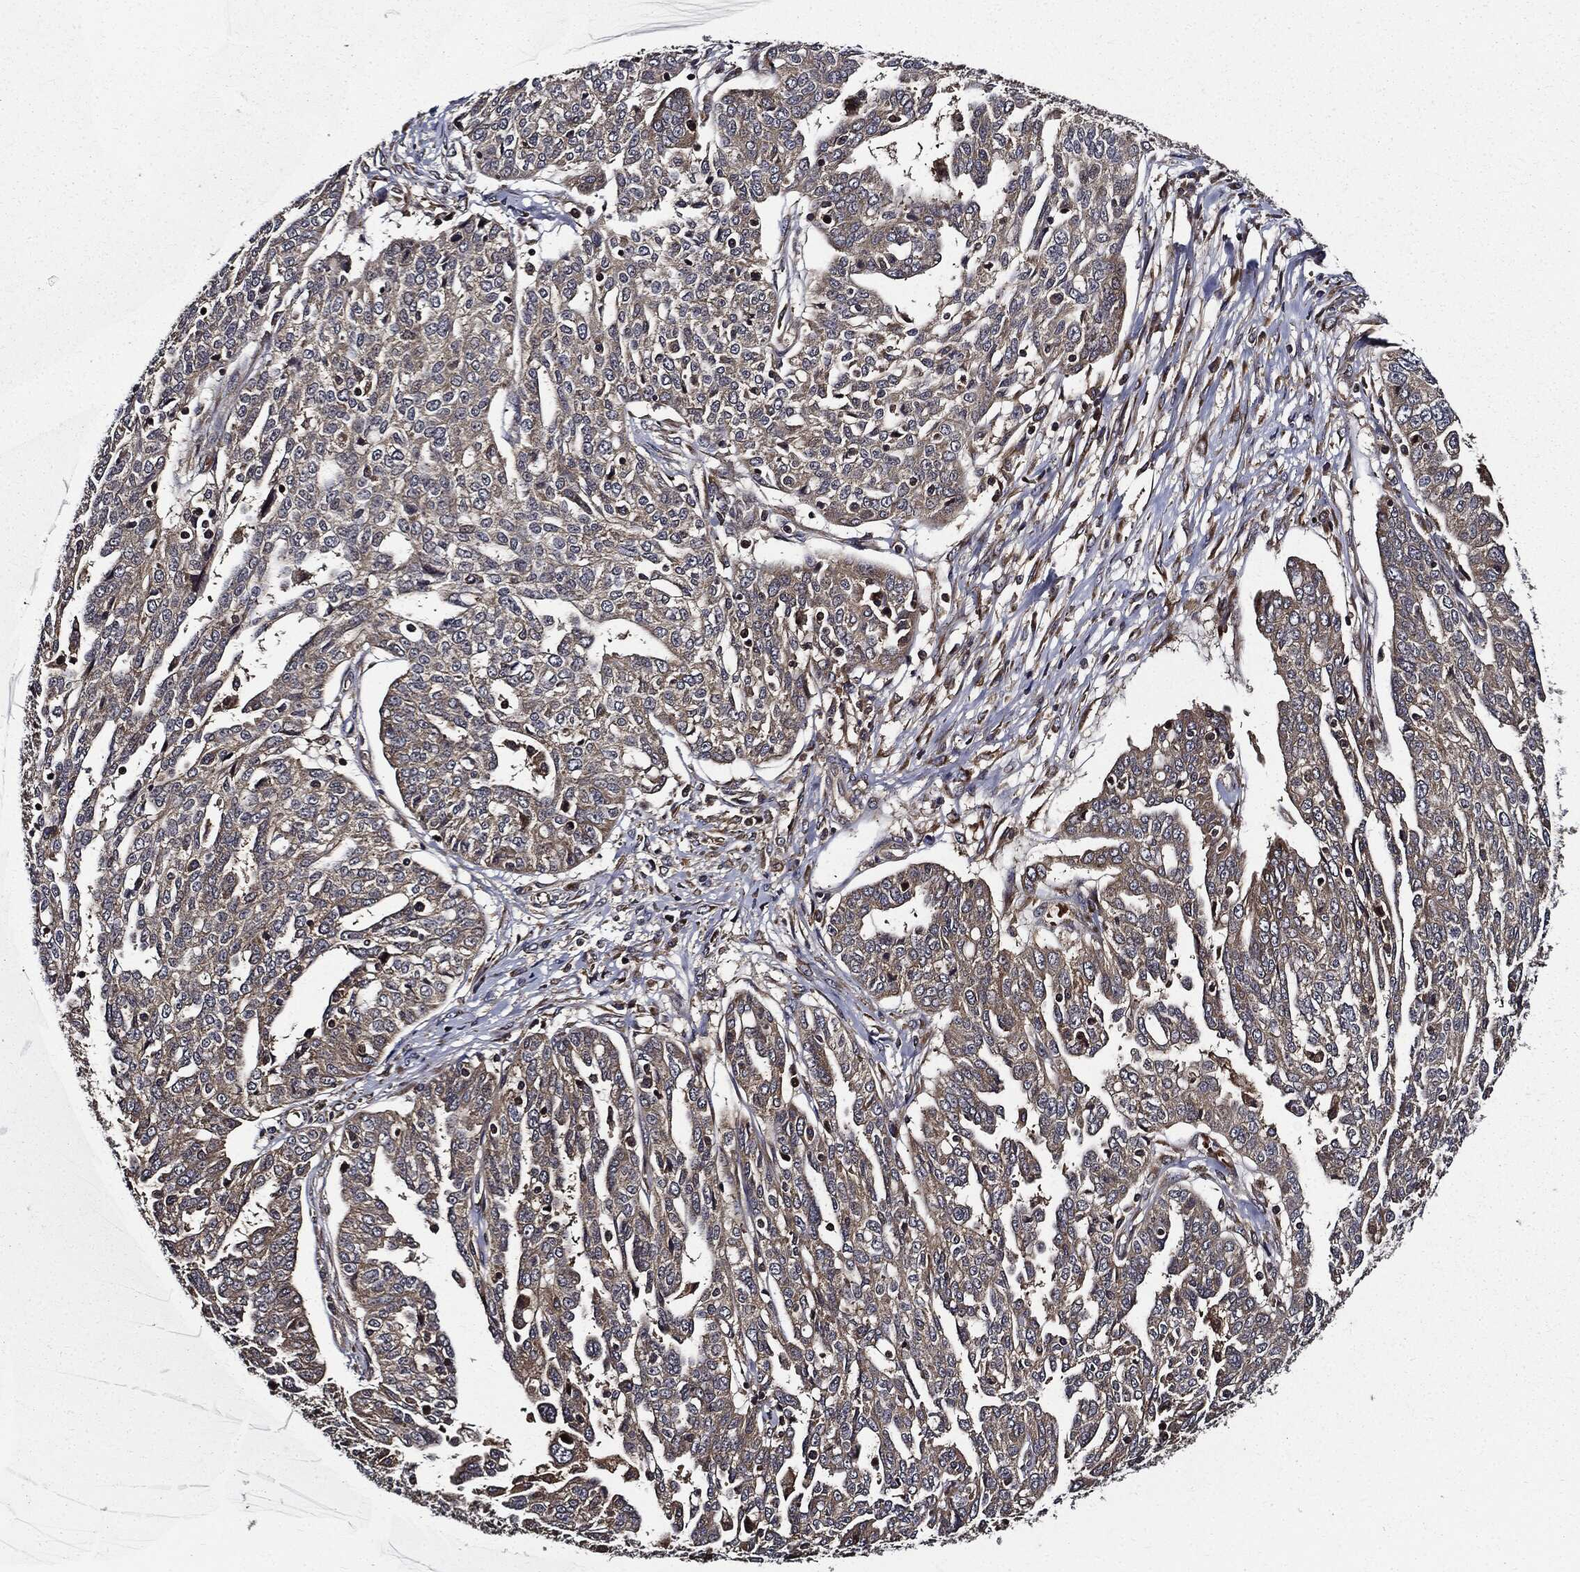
{"staining": {"intensity": "moderate", "quantity": "25%-75%", "location": "cytoplasmic/membranous"}, "tissue": "ovarian cancer", "cell_type": "Tumor cells", "image_type": "cancer", "snomed": [{"axis": "morphology", "description": "Cystadenocarcinoma, serous, NOS"}, {"axis": "topography", "description": "Ovary"}], "caption": "Brown immunohistochemical staining in human ovarian serous cystadenocarcinoma displays moderate cytoplasmic/membranous expression in about 25%-75% of tumor cells. (Stains: DAB in brown, nuclei in blue, Microscopy: brightfield microscopy at high magnification).", "gene": "HTT", "patient": {"sex": "female", "age": 67}}